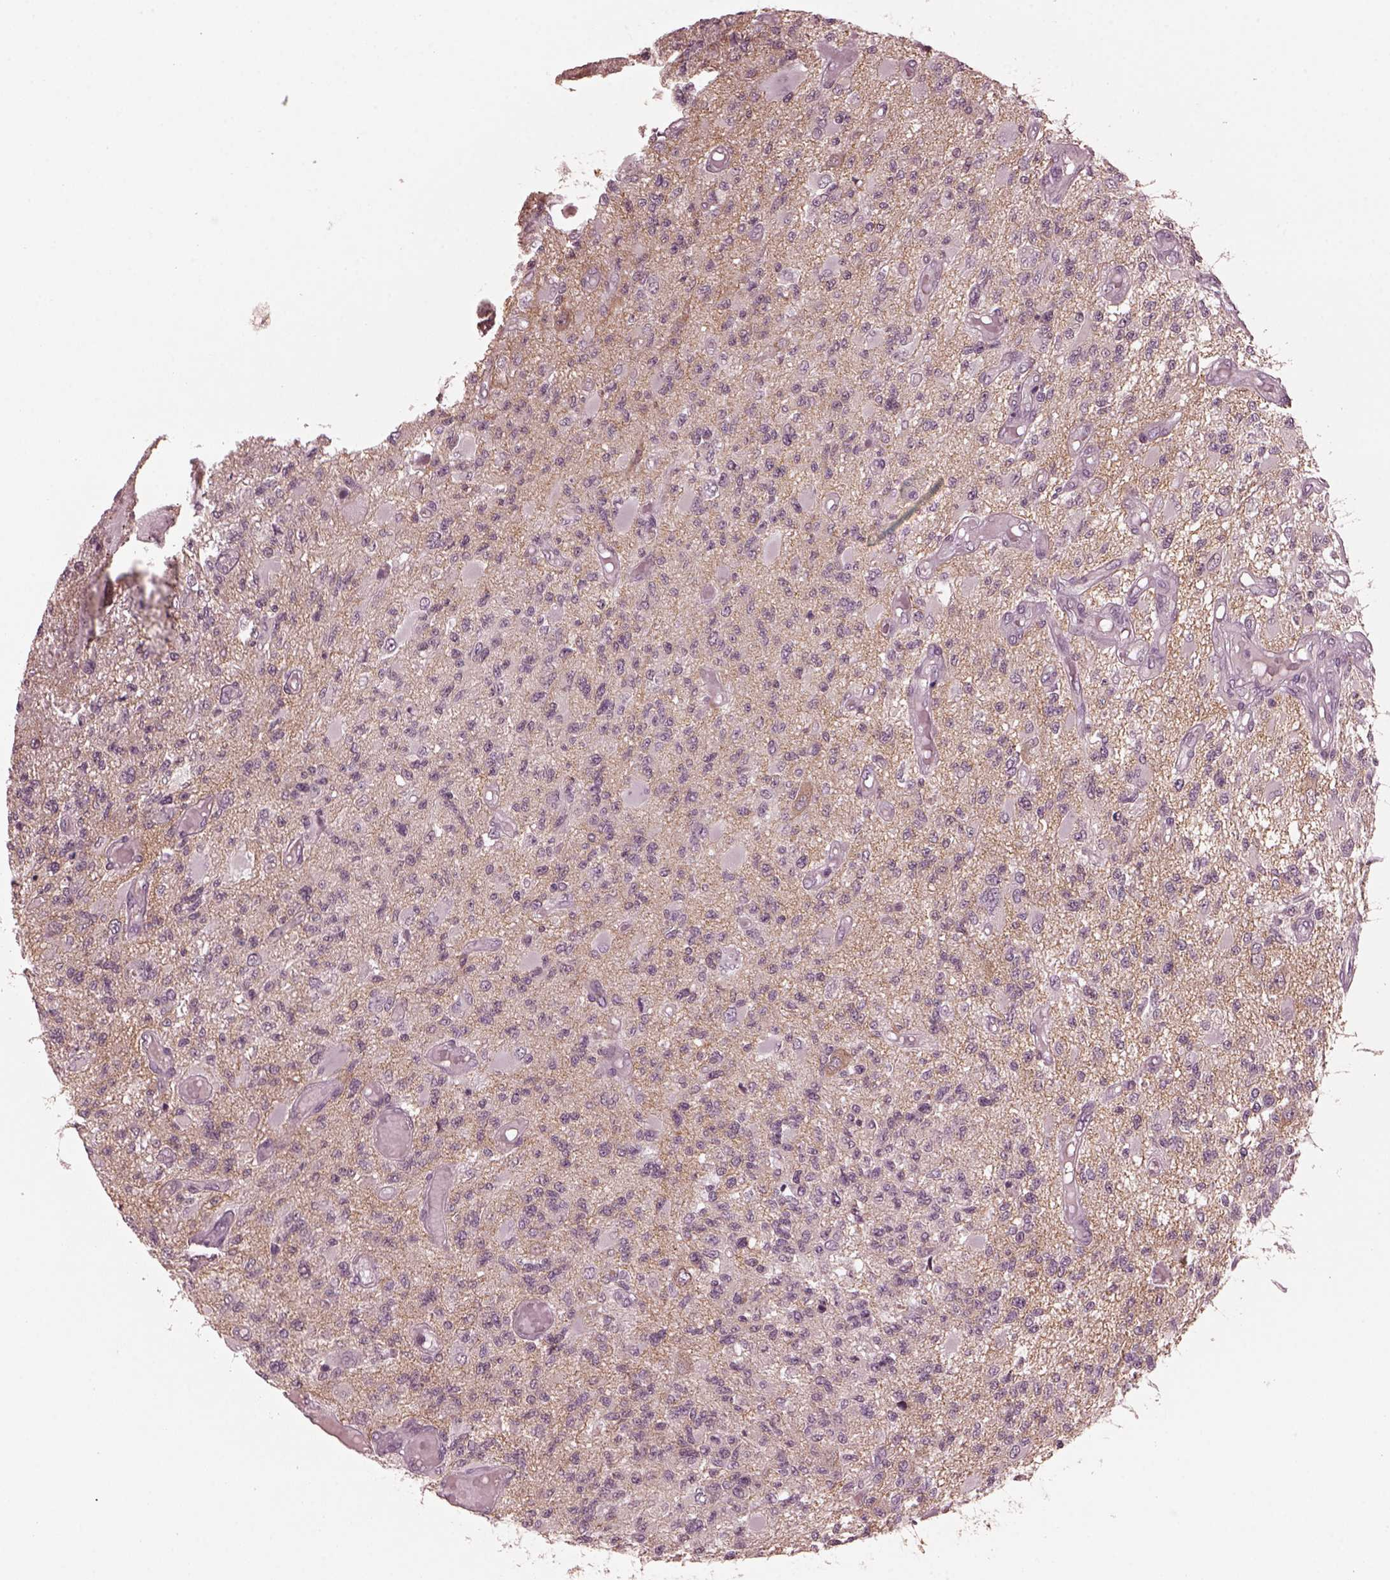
{"staining": {"intensity": "negative", "quantity": "none", "location": "none"}, "tissue": "glioma", "cell_type": "Tumor cells", "image_type": "cancer", "snomed": [{"axis": "morphology", "description": "Glioma, malignant, High grade"}, {"axis": "topography", "description": "Brain"}], "caption": "Histopathology image shows no significant protein positivity in tumor cells of glioma.", "gene": "RGS7", "patient": {"sex": "female", "age": 63}}